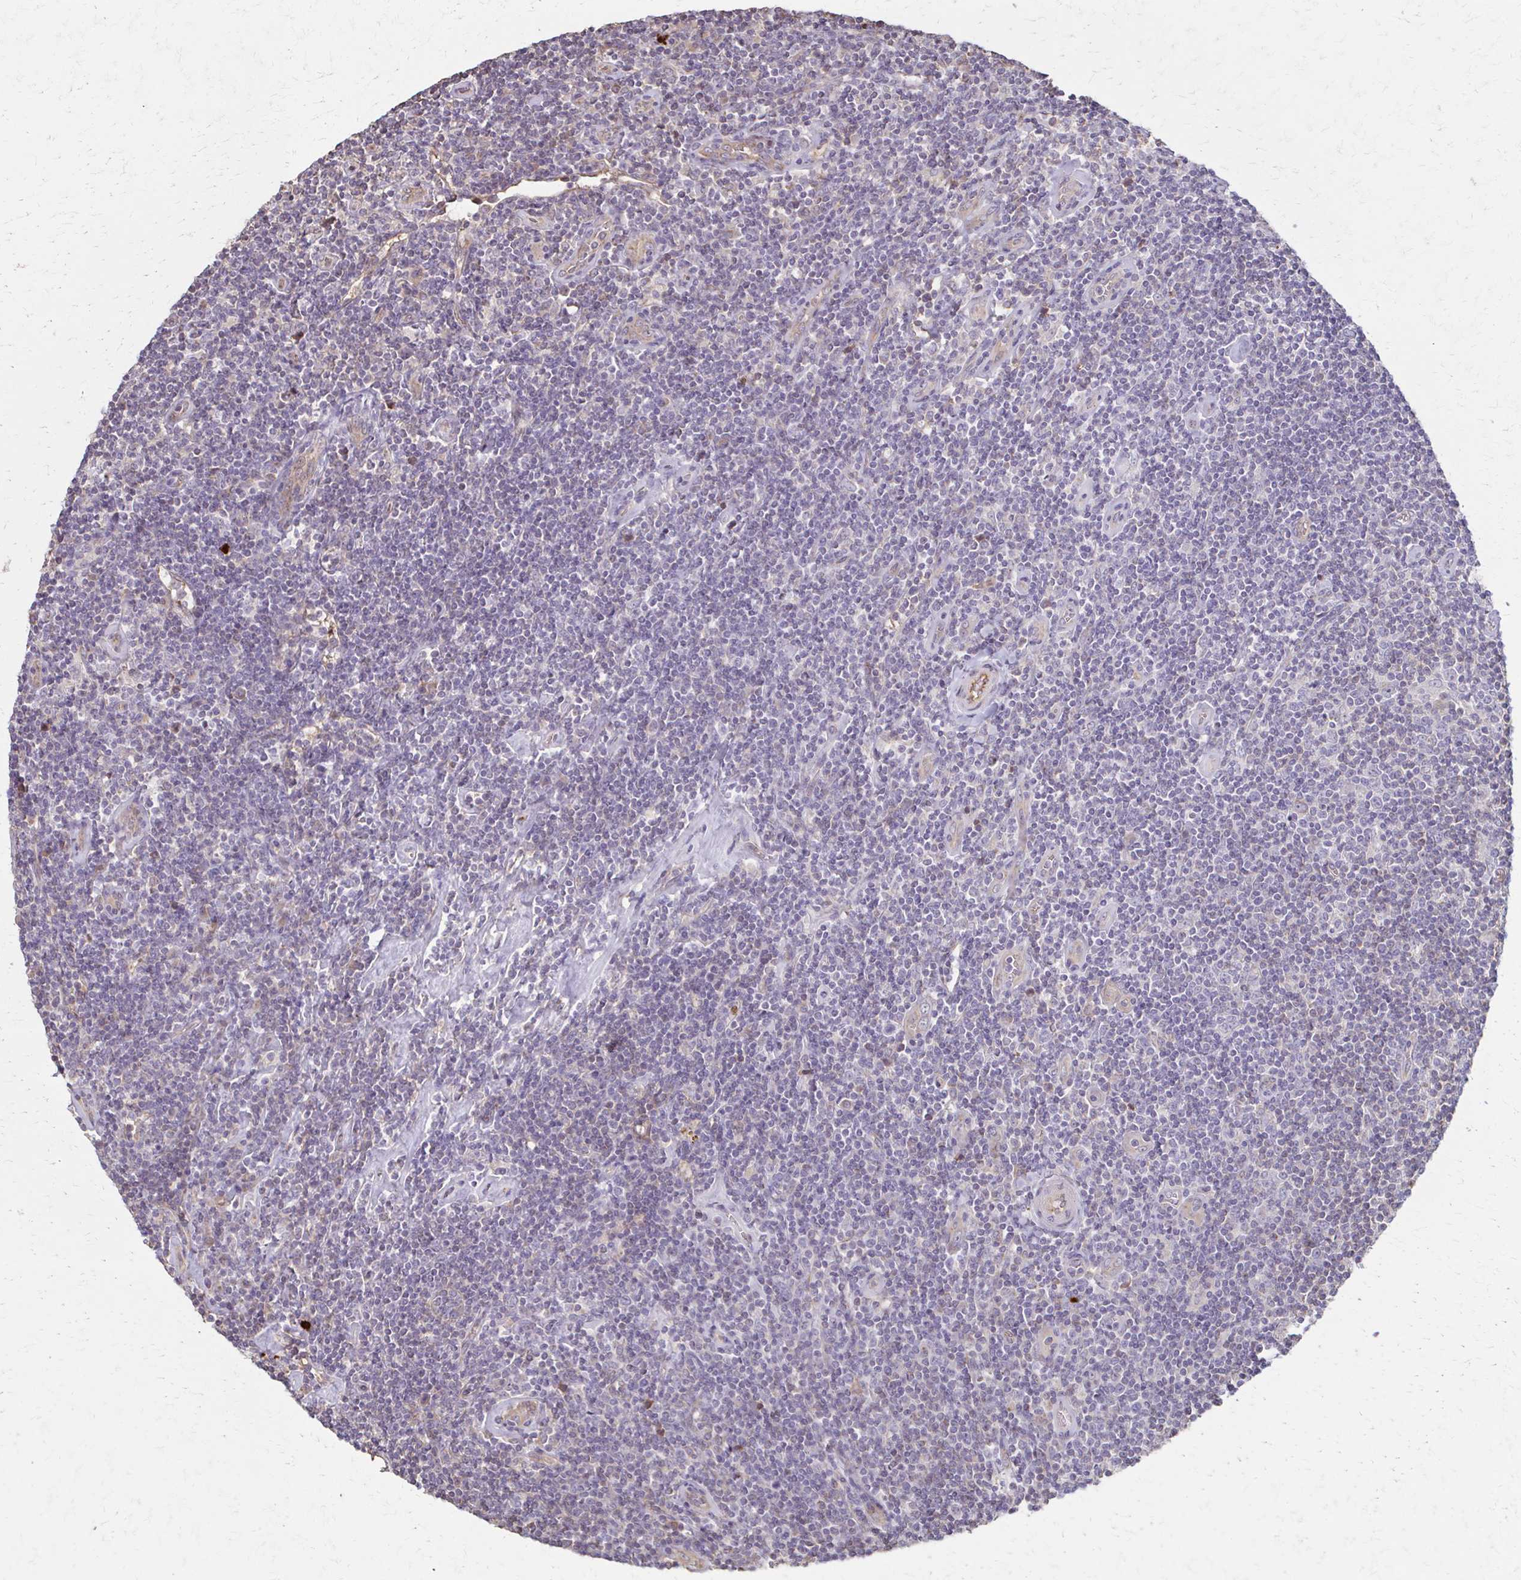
{"staining": {"intensity": "negative", "quantity": "none", "location": "none"}, "tissue": "lymphoma", "cell_type": "Tumor cells", "image_type": "cancer", "snomed": [{"axis": "morphology", "description": "Hodgkin's disease, NOS"}, {"axis": "topography", "description": "Lymph node"}], "caption": "IHC of lymphoma displays no expression in tumor cells.", "gene": "IL18BP", "patient": {"sex": "male", "age": 40}}